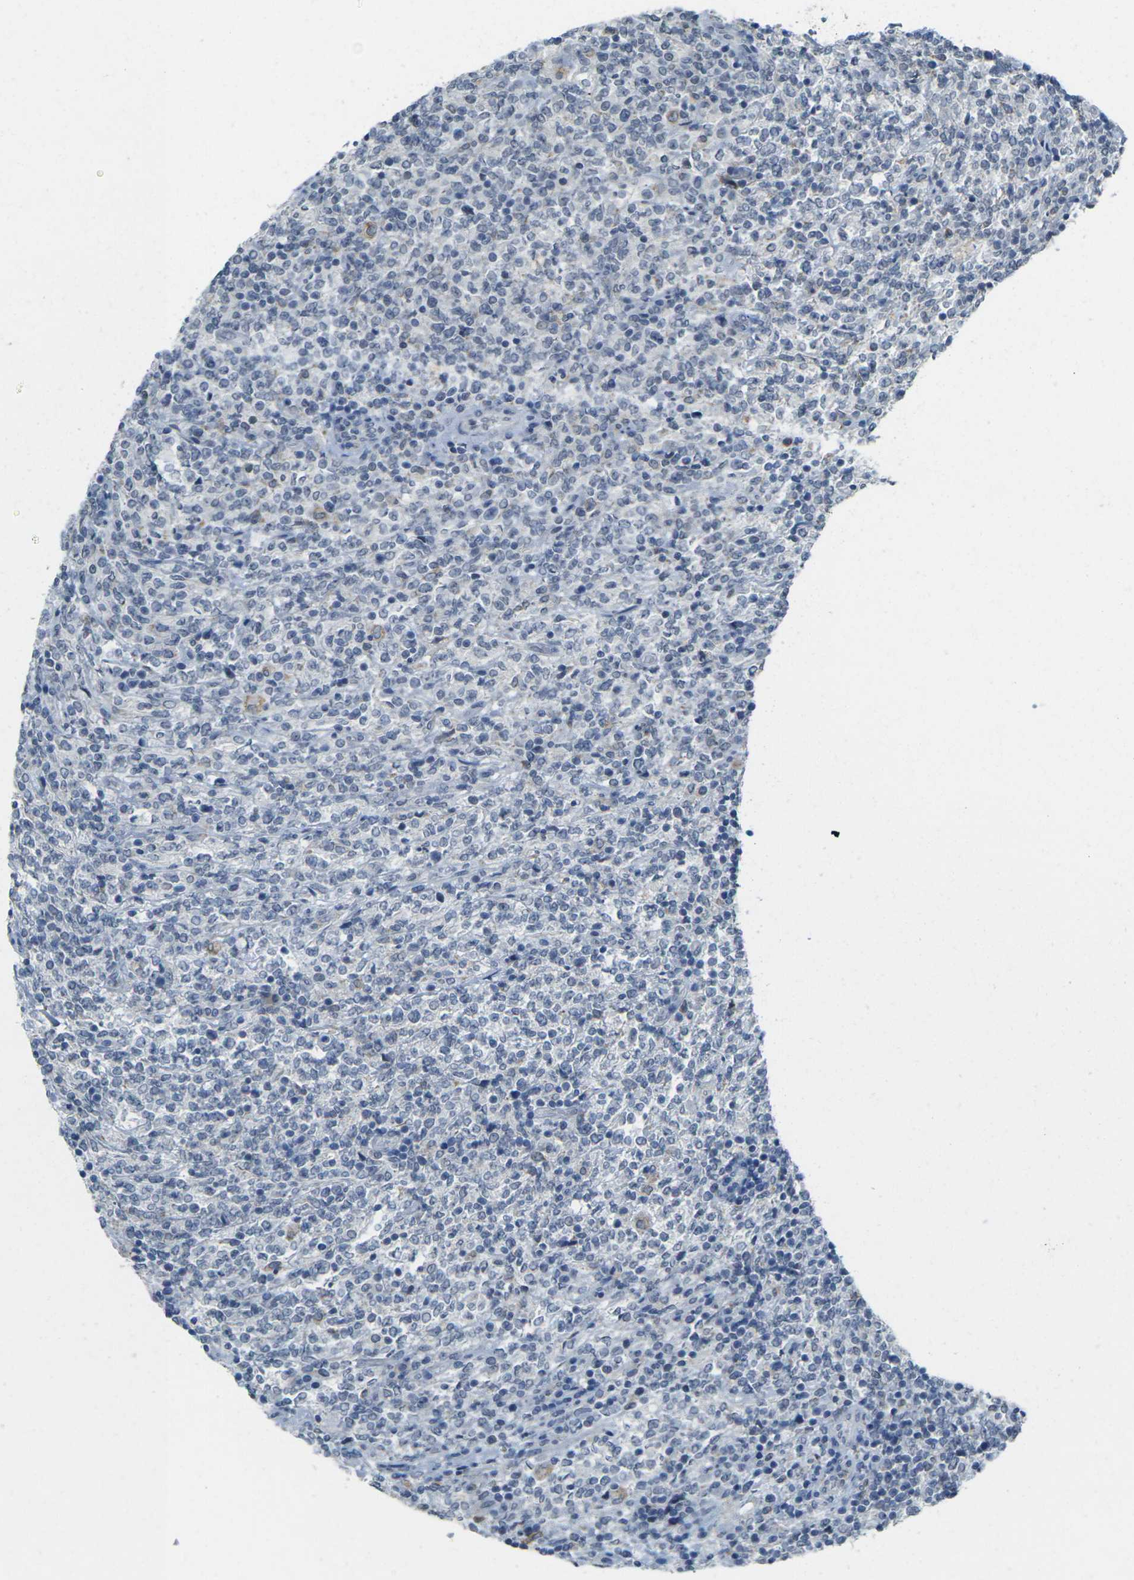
{"staining": {"intensity": "negative", "quantity": "none", "location": "none"}, "tissue": "lymphoma", "cell_type": "Tumor cells", "image_type": "cancer", "snomed": [{"axis": "morphology", "description": "Malignant lymphoma, non-Hodgkin's type, High grade"}, {"axis": "topography", "description": "Soft tissue"}], "caption": "Immunohistochemistry (IHC) photomicrograph of neoplastic tissue: human malignant lymphoma, non-Hodgkin's type (high-grade) stained with DAB (3,3'-diaminobenzidine) shows no significant protein staining in tumor cells.", "gene": "SPTBN2", "patient": {"sex": "male", "age": 18}}